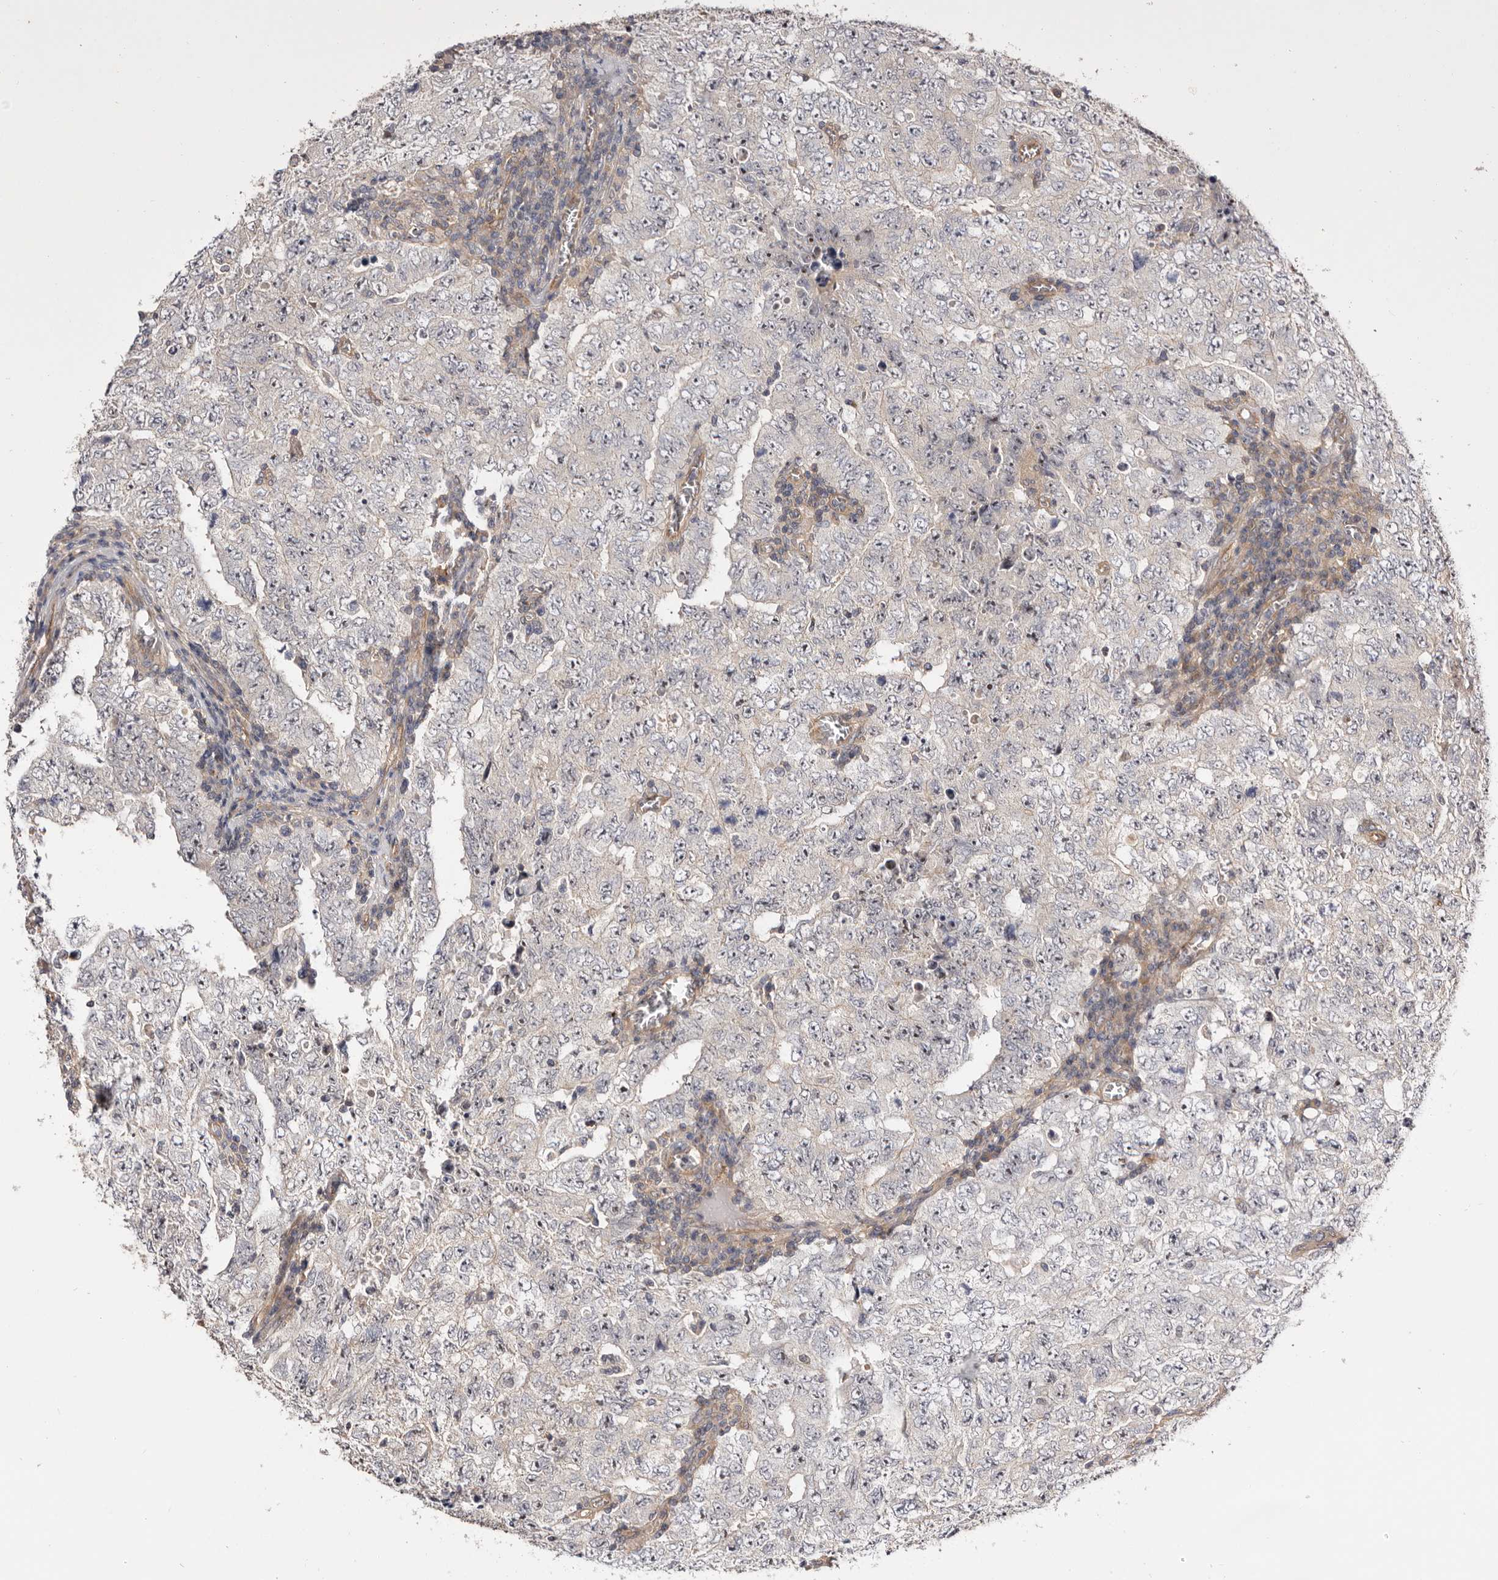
{"staining": {"intensity": "negative", "quantity": "none", "location": "none"}, "tissue": "testis cancer", "cell_type": "Tumor cells", "image_type": "cancer", "snomed": [{"axis": "morphology", "description": "Carcinoma, Embryonal, NOS"}, {"axis": "topography", "description": "Testis"}], "caption": "This is an IHC image of human testis embryonal carcinoma. There is no expression in tumor cells.", "gene": "PANK4", "patient": {"sex": "male", "age": 26}}